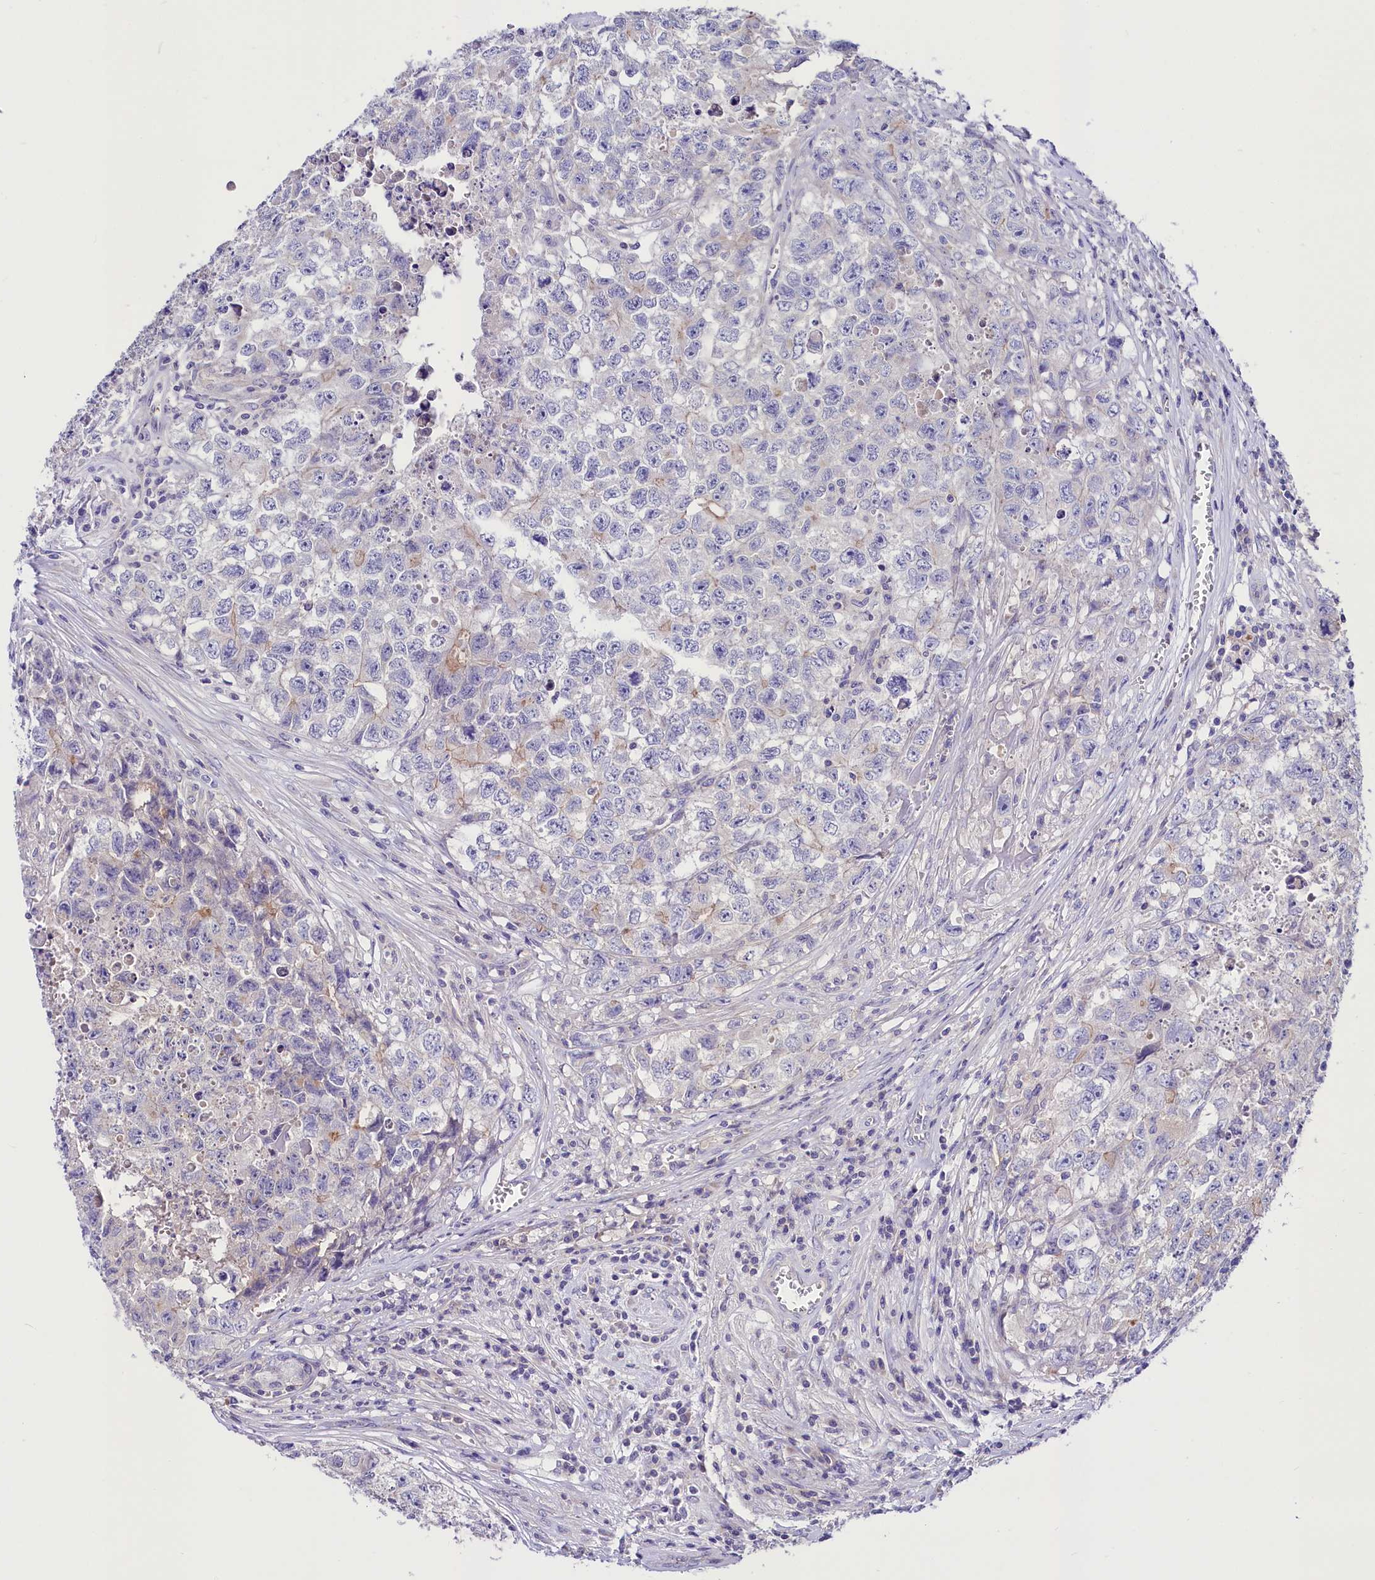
{"staining": {"intensity": "negative", "quantity": "none", "location": "none"}, "tissue": "testis cancer", "cell_type": "Tumor cells", "image_type": "cancer", "snomed": [{"axis": "morphology", "description": "Seminoma, NOS"}, {"axis": "morphology", "description": "Carcinoma, Embryonal, NOS"}, {"axis": "topography", "description": "Testis"}], "caption": "This micrograph is of testis cancer (seminoma) stained with IHC to label a protein in brown with the nuclei are counter-stained blue. There is no expression in tumor cells.", "gene": "ABHD5", "patient": {"sex": "male", "age": 43}}